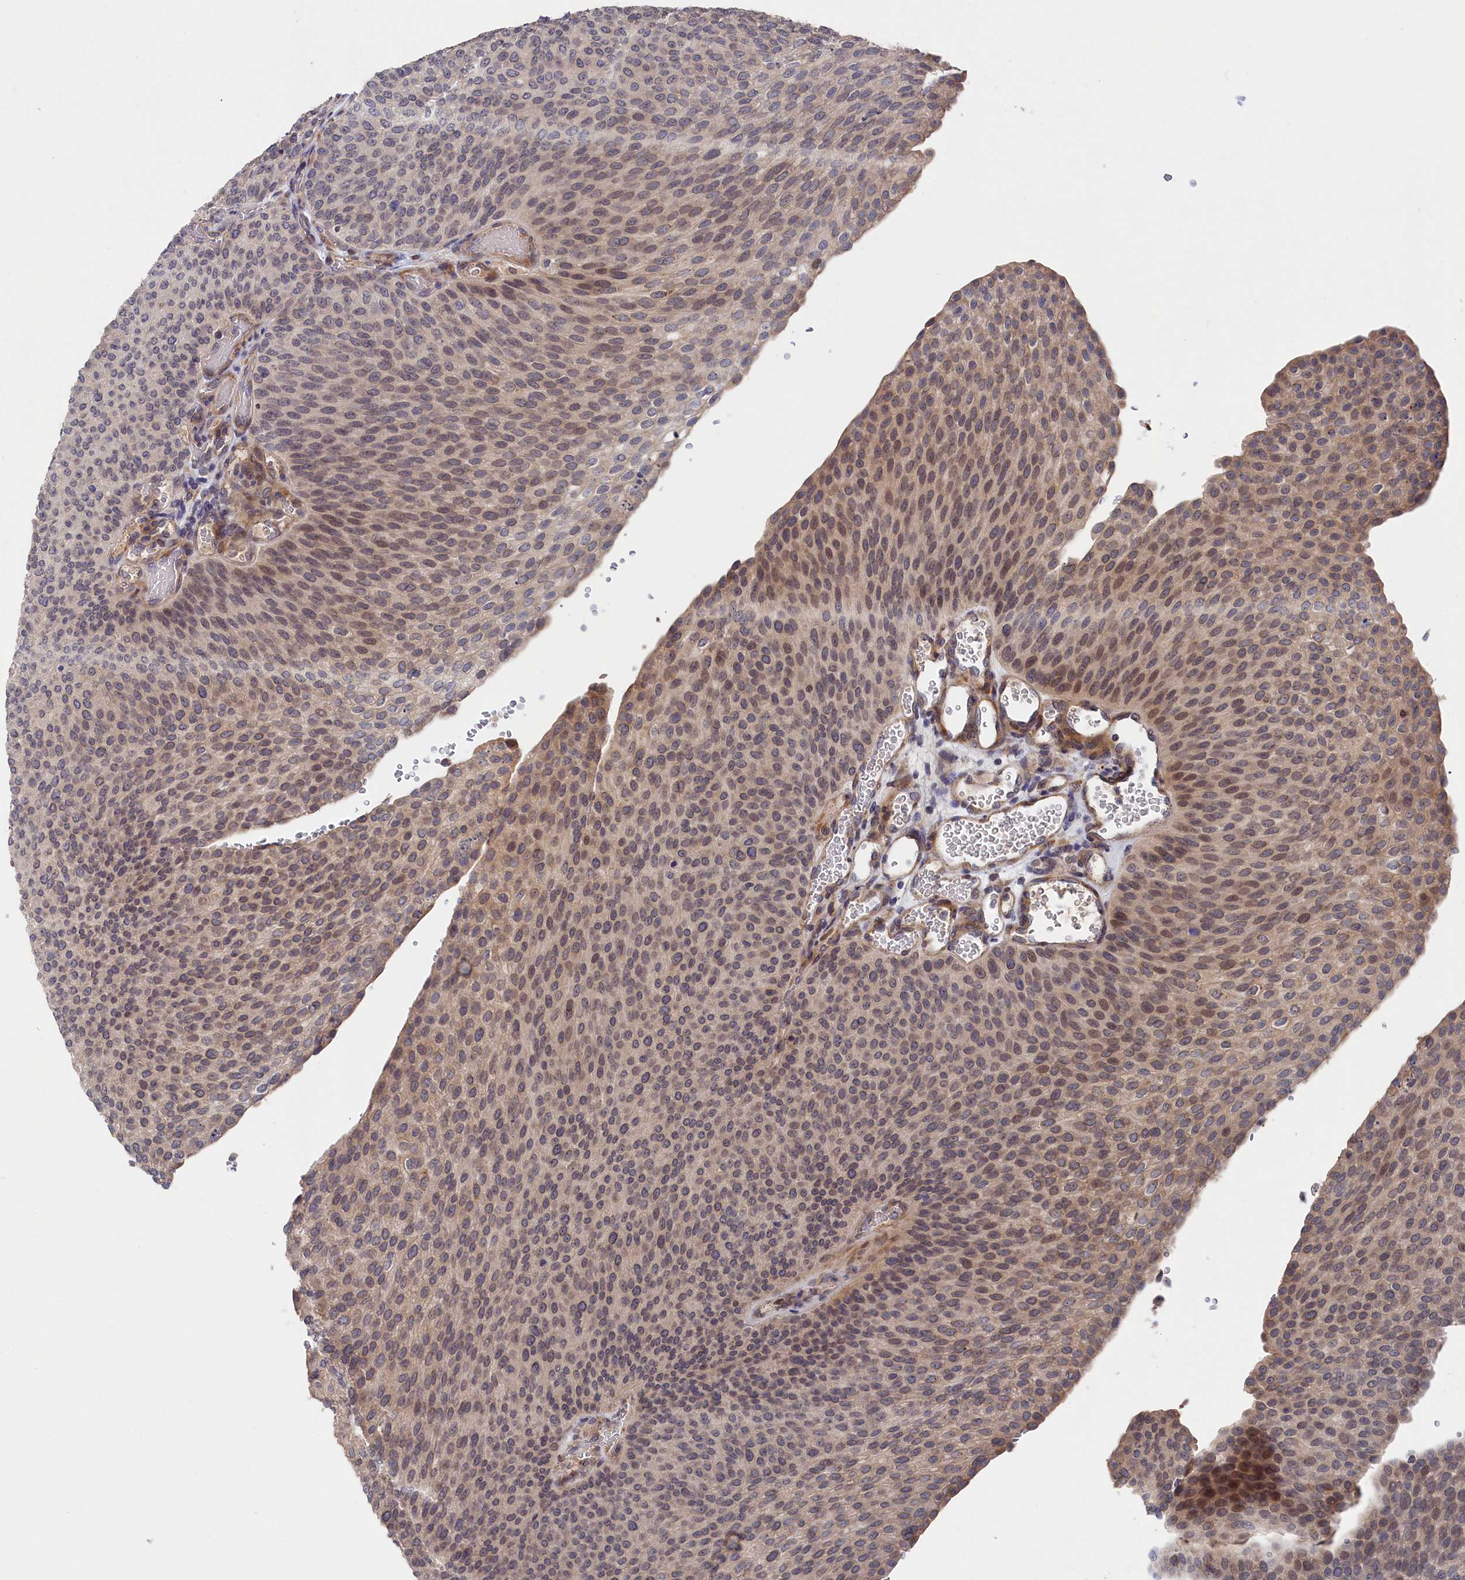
{"staining": {"intensity": "moderate", "quantity": "25%-75%", "location": "nuclear"}, "tissue": "urothelial cancer", "cell_type": "Tumor cells", "image_type": "cancer", "snomed": [{"axis": "morphology", "description": "Urothelial carcinoma, High grade"}, {"axis": "topography", "description": "Urinary bladder"}], "caption": "High-magnification brightfield microscopy of urothelial cancer stained with DAB (3,3'-diaminobenzidine) (brown) and counterstained with hematoxylin (blue). tumor cells exhibit moderate nuclear expression is present in approximately25%-75% of cells.", "gene": "CYB5D2", "patient": {"sex": "female", "age": 79}}